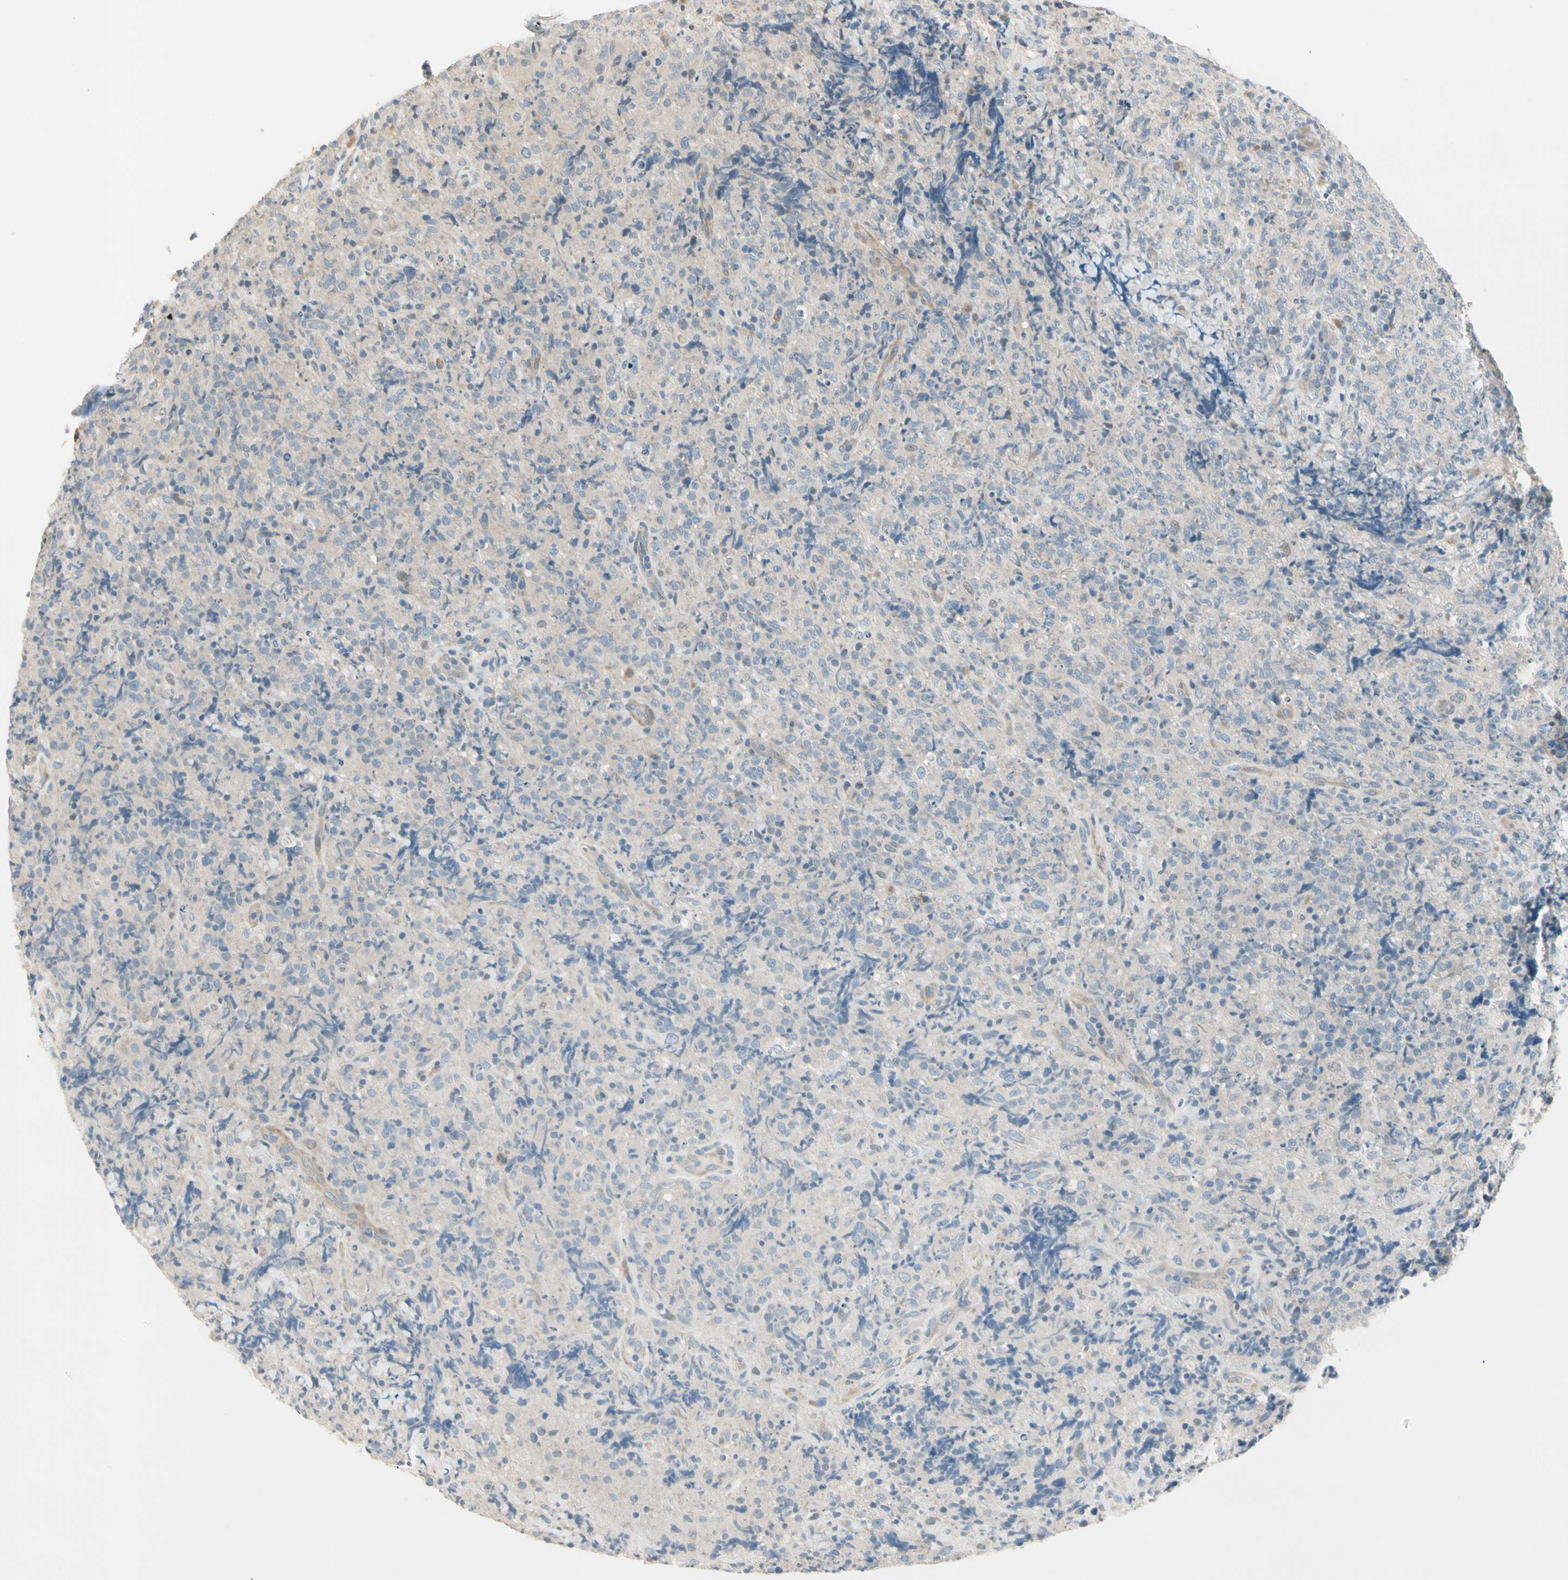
{"staining": {"intensity": "negative", "quantity": "none", "location": "none"}, "tissue": "lymphoma", "cell_type": "Tumor cells", "image_type": "cancer", "snomed": [{"axis": "morphology", "description": "Malignant lymphoma, non-Hodgkin's type, High grade"}, {"axis": "topography", "description": "Tonsil"}], "caption": "Immunohistochemistry (IHC) image of neoplastic tissue: high-grade malignant lymphoma, non-Hodgkin's type stained with DAB (3,3'-diaminobenzidine) reveals no significant protein positivity in tumor cells. (DAB IHC with hematoxylin counter stain).", "gene": "ADGRA3", "patient": {"sex": "female", "age": 36}}